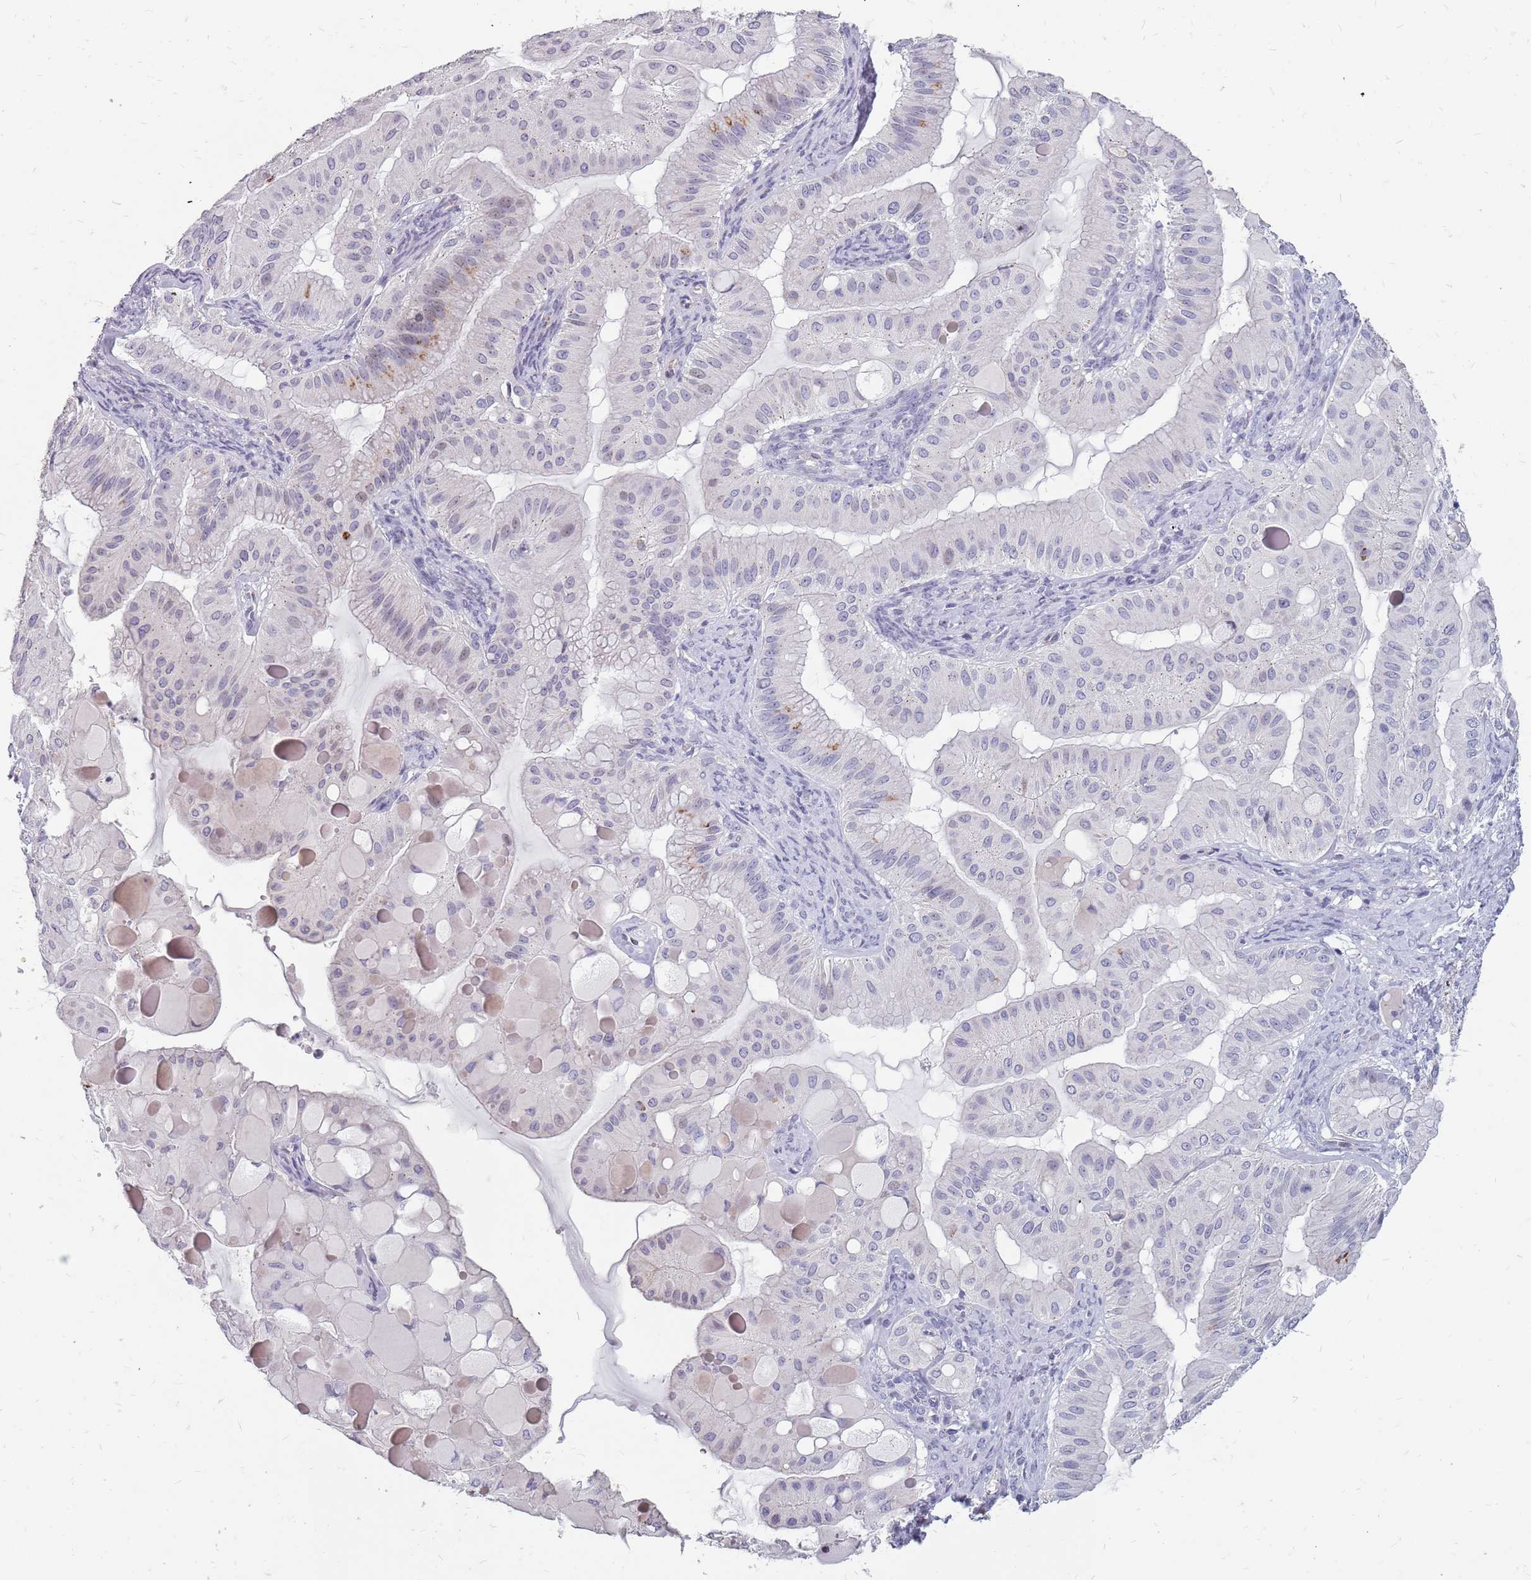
{"staining": {"intensity": "negative", "quantity": "none", "location": "none"}, "tissue": "ovarian cancer", "cell_type": "Tumor cells", "image_type": "cancer", "snomed": [{"axis": "morphology", "description": "Cystadenocarcinoma, mucinous, NOS"}, {"axis": "topography", "description": "Ovary"}], "caption": "Tumor cells show no significant protein expression in ovarian cancer.", "gene": "NEK6", "patient": {"sex": "female", "age": 61}}